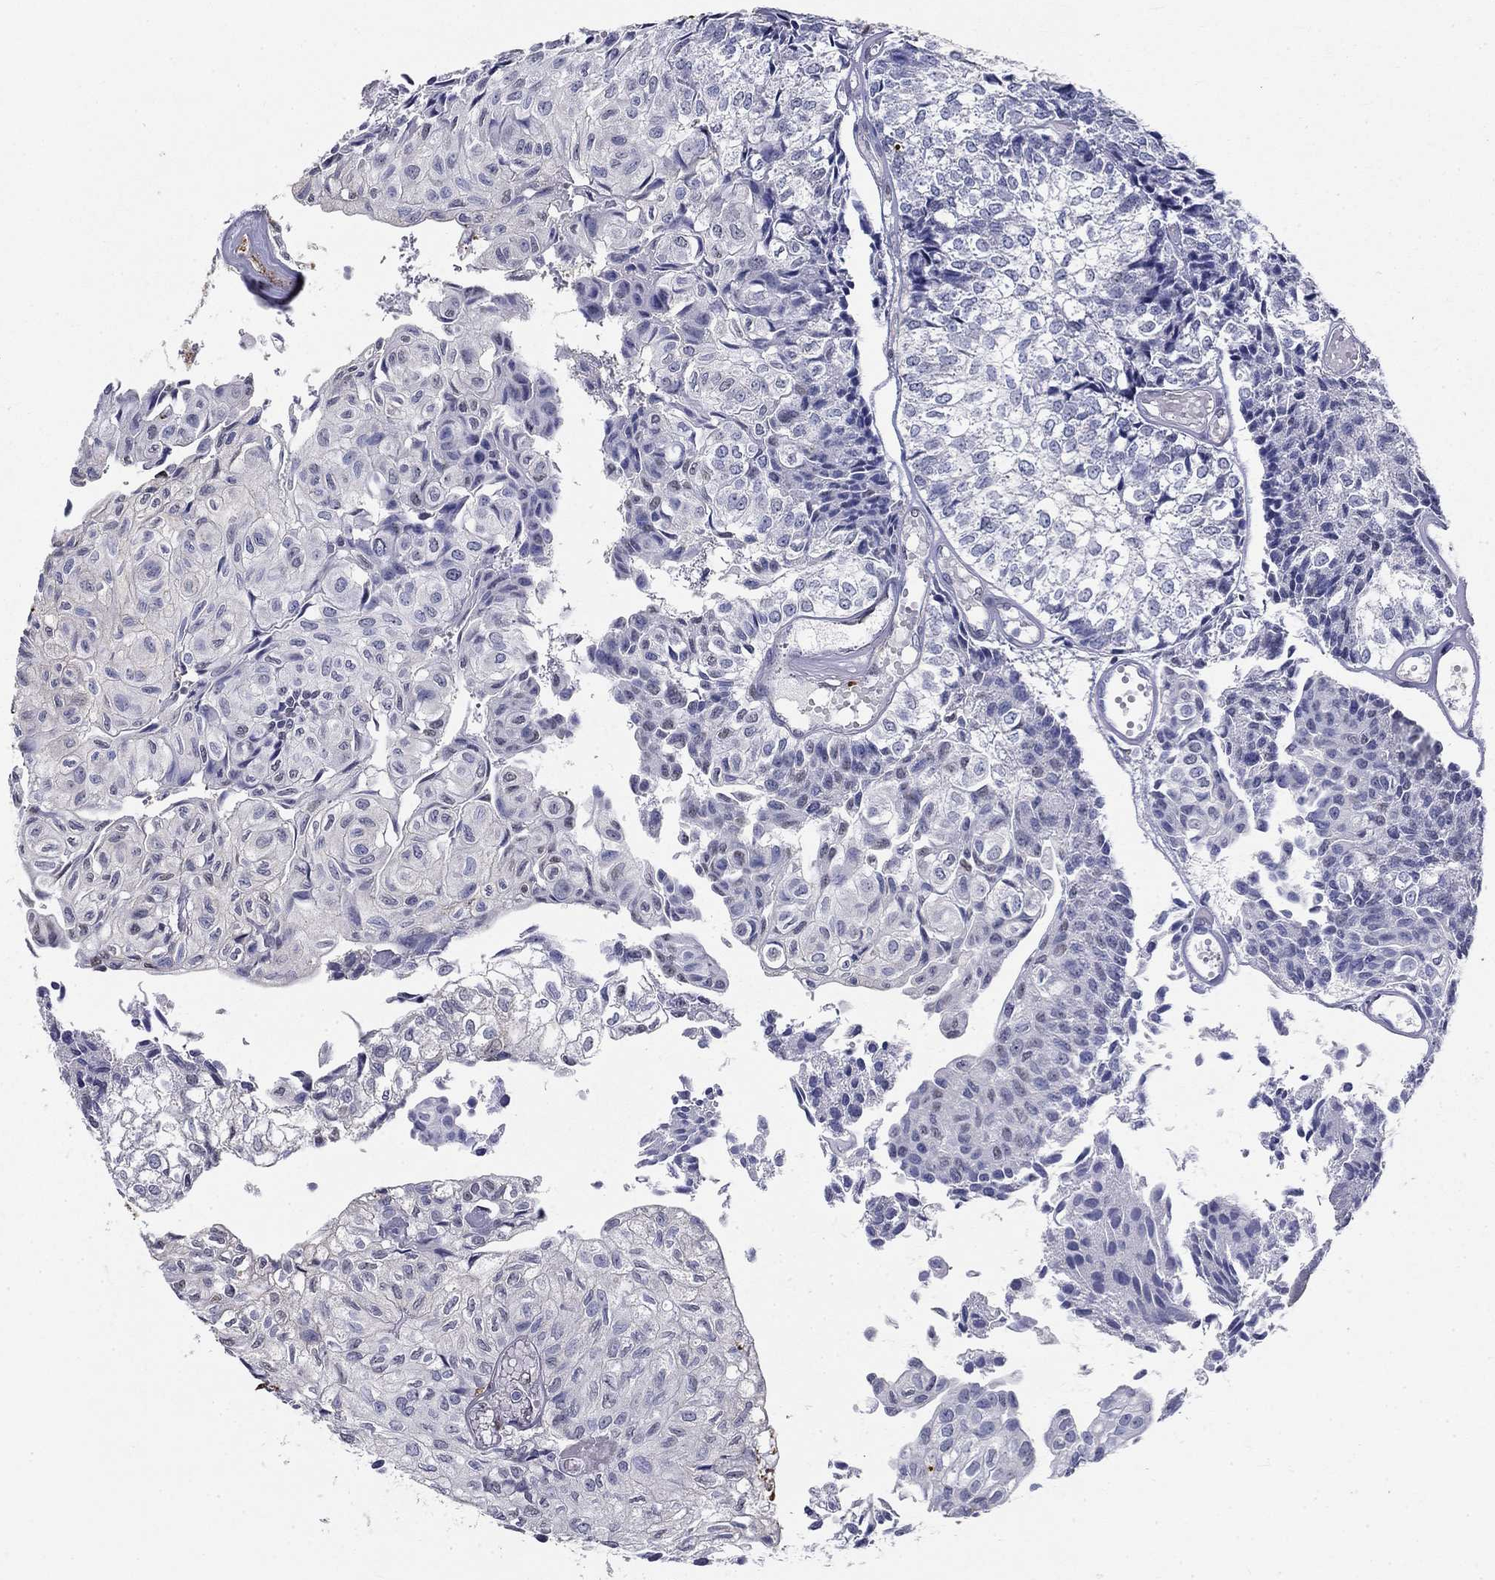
{"staining": {"intensity": "negative", "quantity": "none", "location": "none"}, "tissue": "urothelial cancer", "cell_type": "Tumor cells", "image_type": "cancer", "snomed": [{"axis": "morphology", "description": "Urothelial carcinoma, Low grade"}, {"axis": "topography", "description": "Urinary bladder"}], "caption": "An image of human low-grade urothelial carcinoma is negative for staining in tumor cells.", "gene": "IGSF8", "patient": {"sex": "male", "age": 89}}